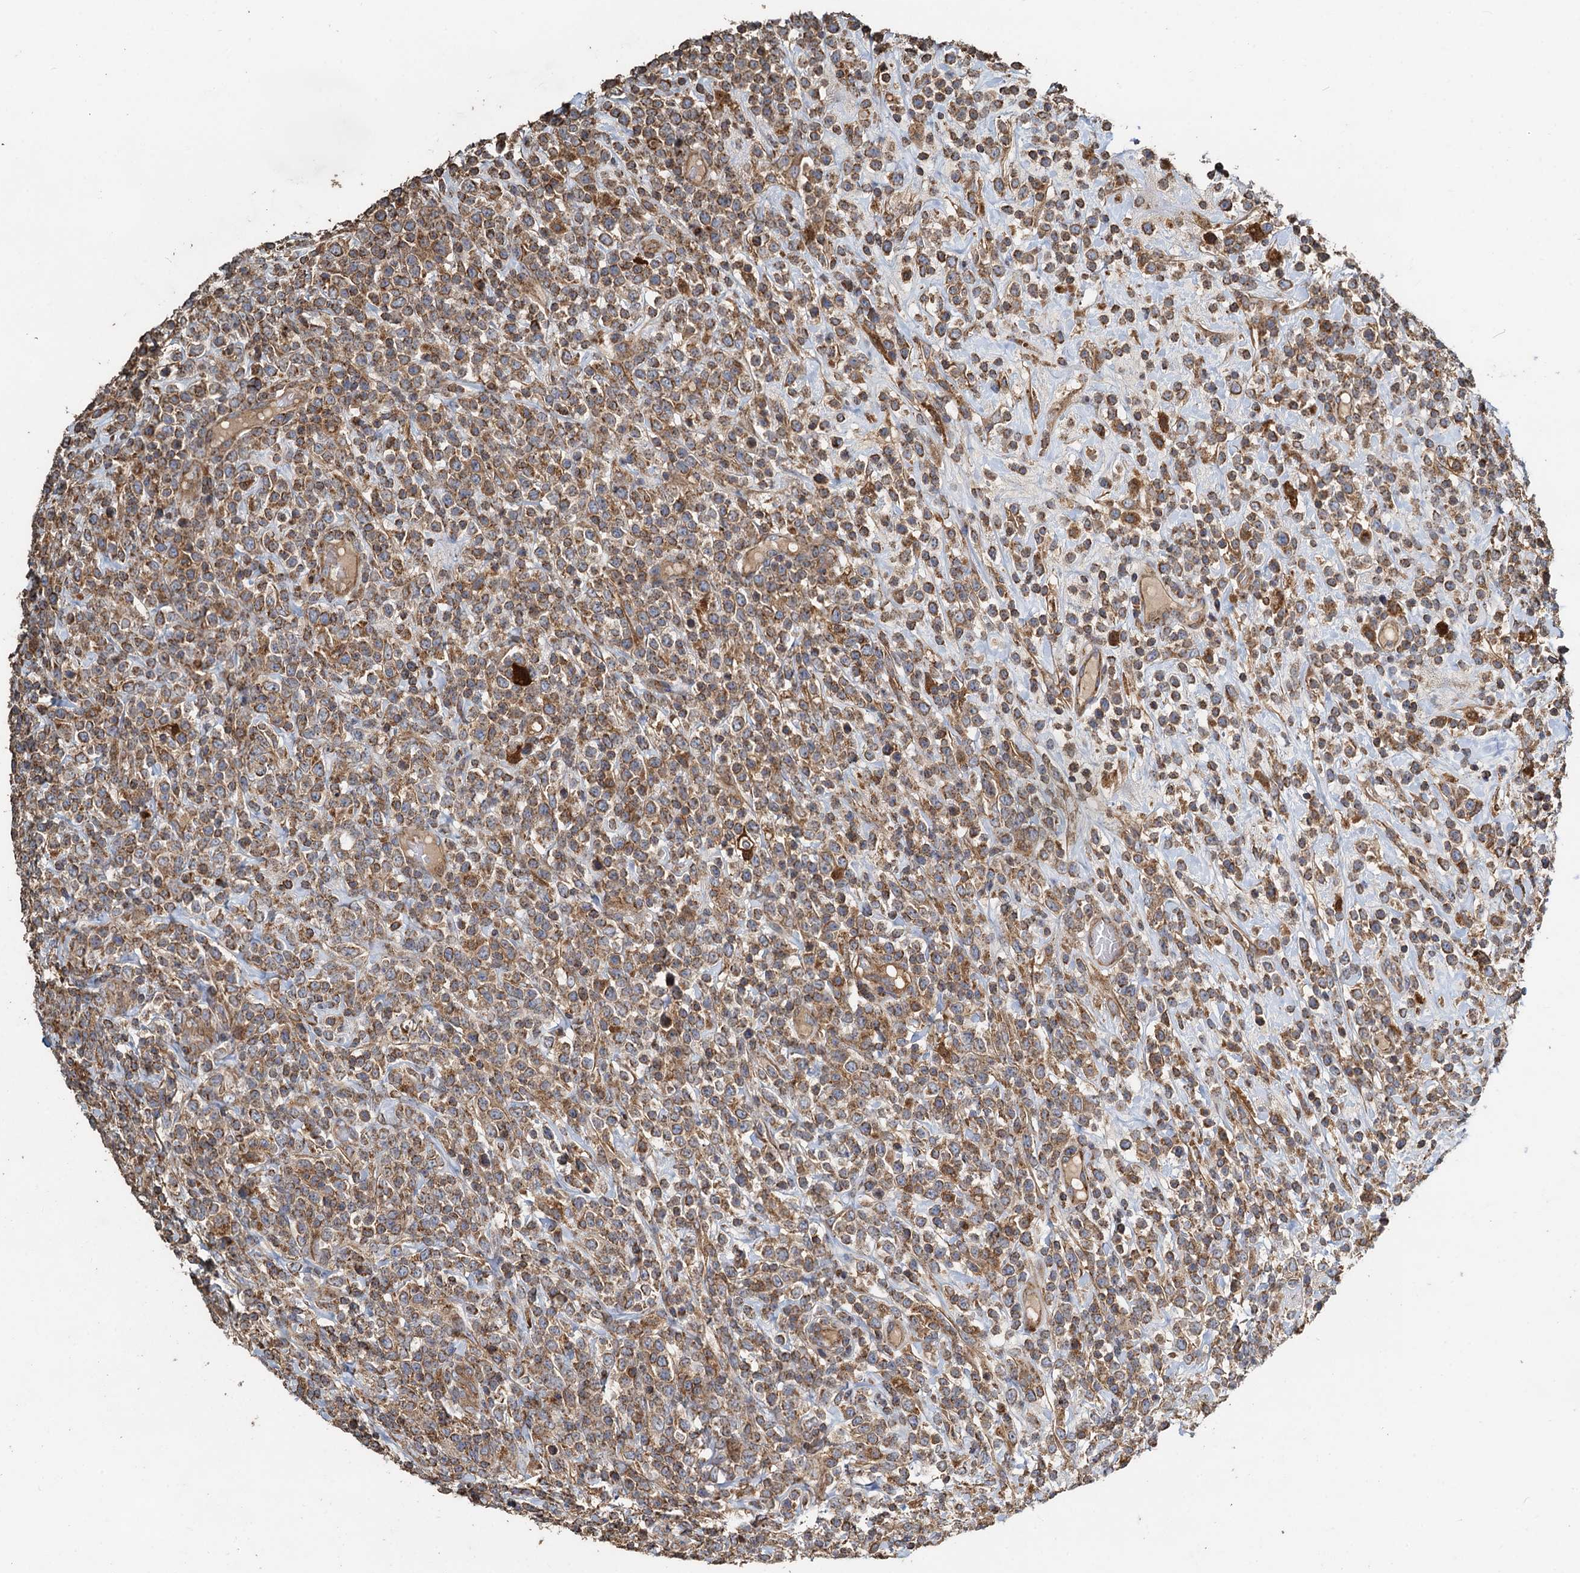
{"staining": {"intensity": "moderate", "quantity": ">75%", "location": "cytoplasmic/membranous"}, "tissue": "lymphoma", "cell_type": "Tumor cells", "image_type": "cancer", "snomed": [{"axis": "morphology", "description": "Malignant lymphoma, non-Hodgkin's type, High grade"}, {"axis": "topography", "description": "Colon"}], "caption": "A histopathology image of lymphoma stained for a protein reveals moderate cytoplasmic/membranous brown staining in tumor cells.", "gene": "SDS", "patient": {"sex": "female", "age": 53}}